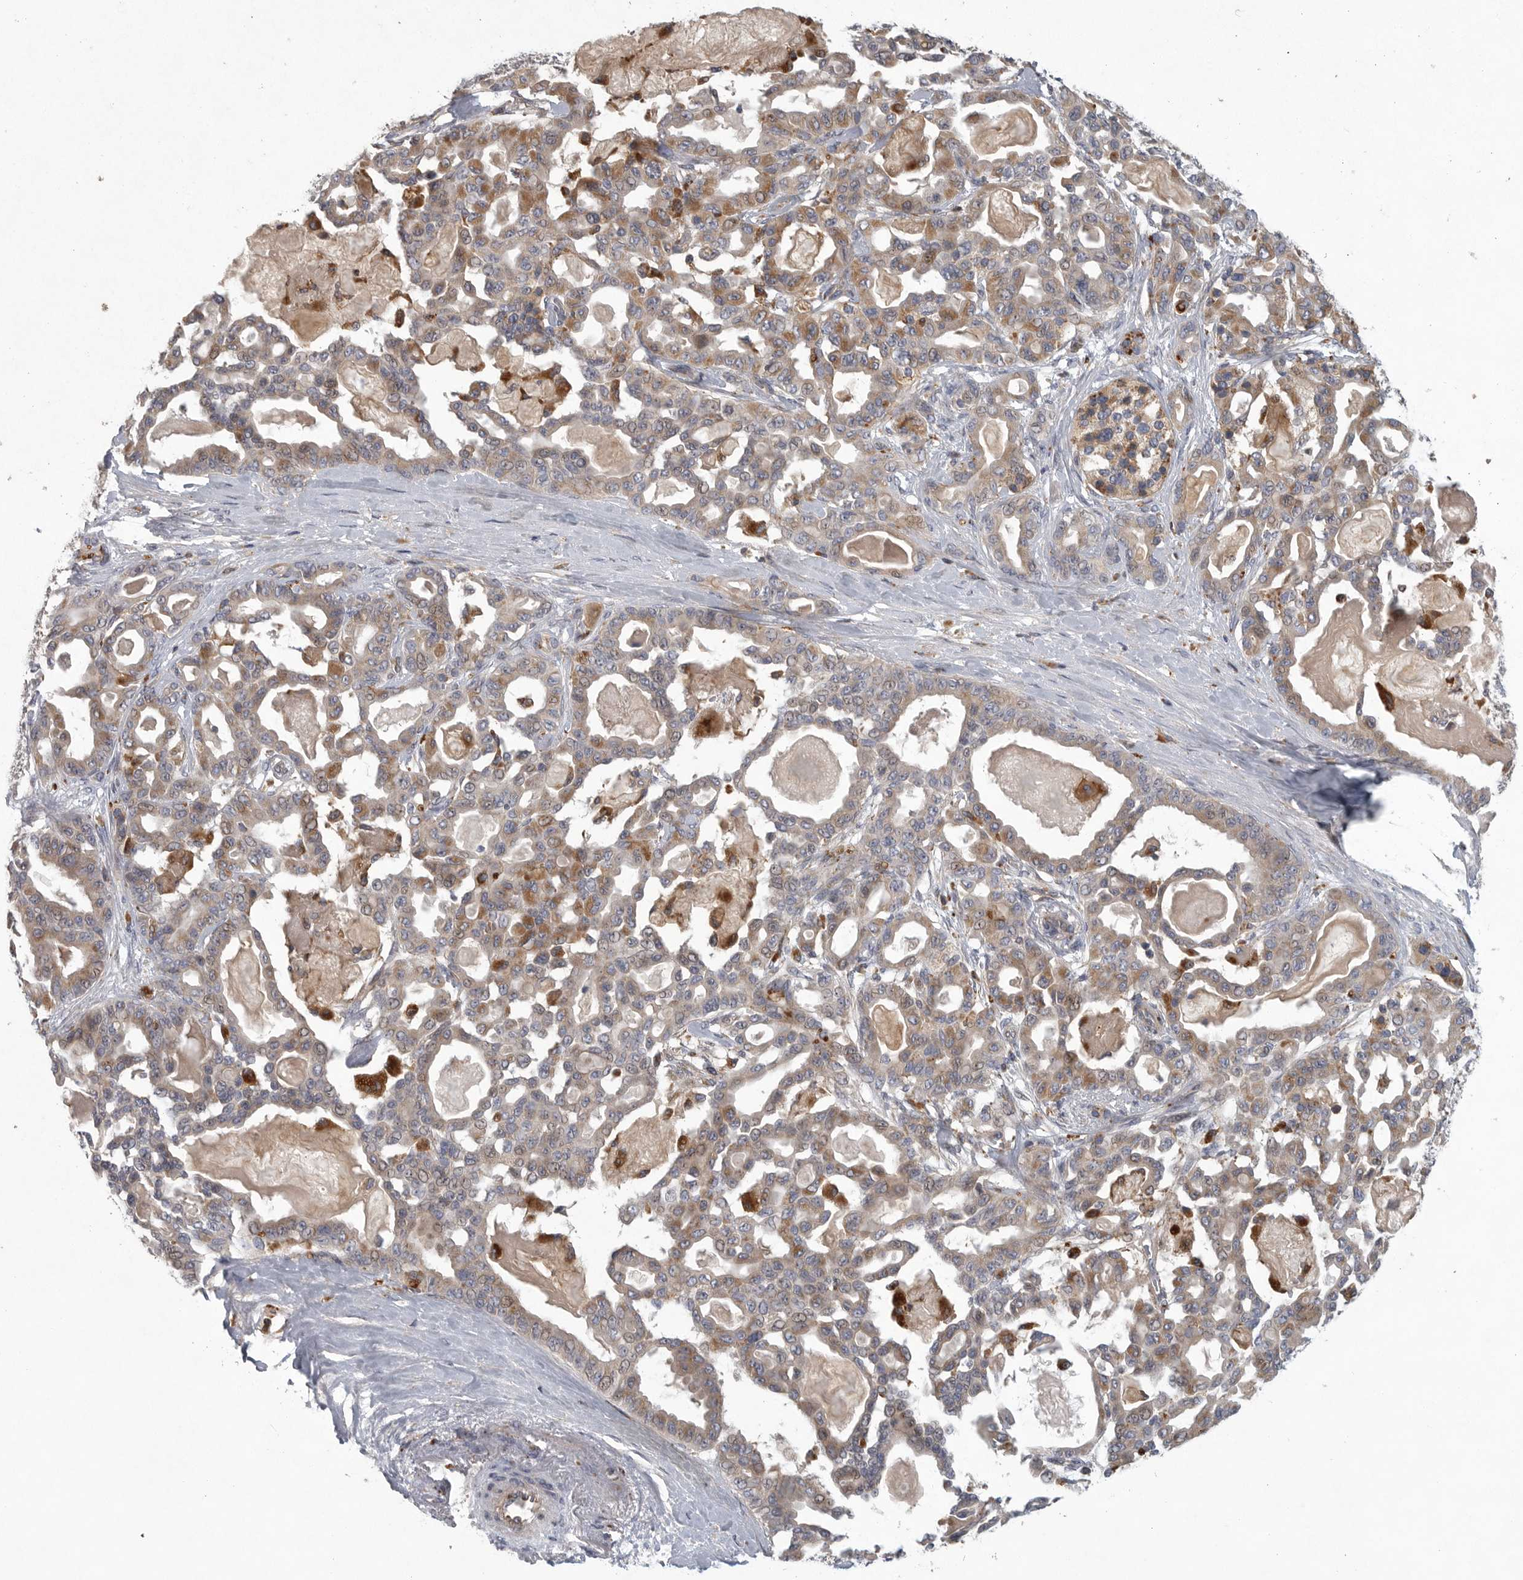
{"staining": {"intensity": "moderate", "quantity": ">75%", "location": "cytoplasmic/membranous"}, "tissue": "pancreatic cancer", "cell_type": "Tumor cells", "image_type": "cancer", "snomed": [{"axis": "morphology", "description": "Adenocarcinoma, NOS"}, {"axis": "topography", "description": "Pancreas"}], "caption": "IHC (DAB) staining of pancreatic cancer (adenocarcinoma) exhibits moderate cytoplasmic/membranous protein staining in about >75% of tumor cells.", "gene": "LAMTOR3", "patient": {"sex": "male", "age": 63}}